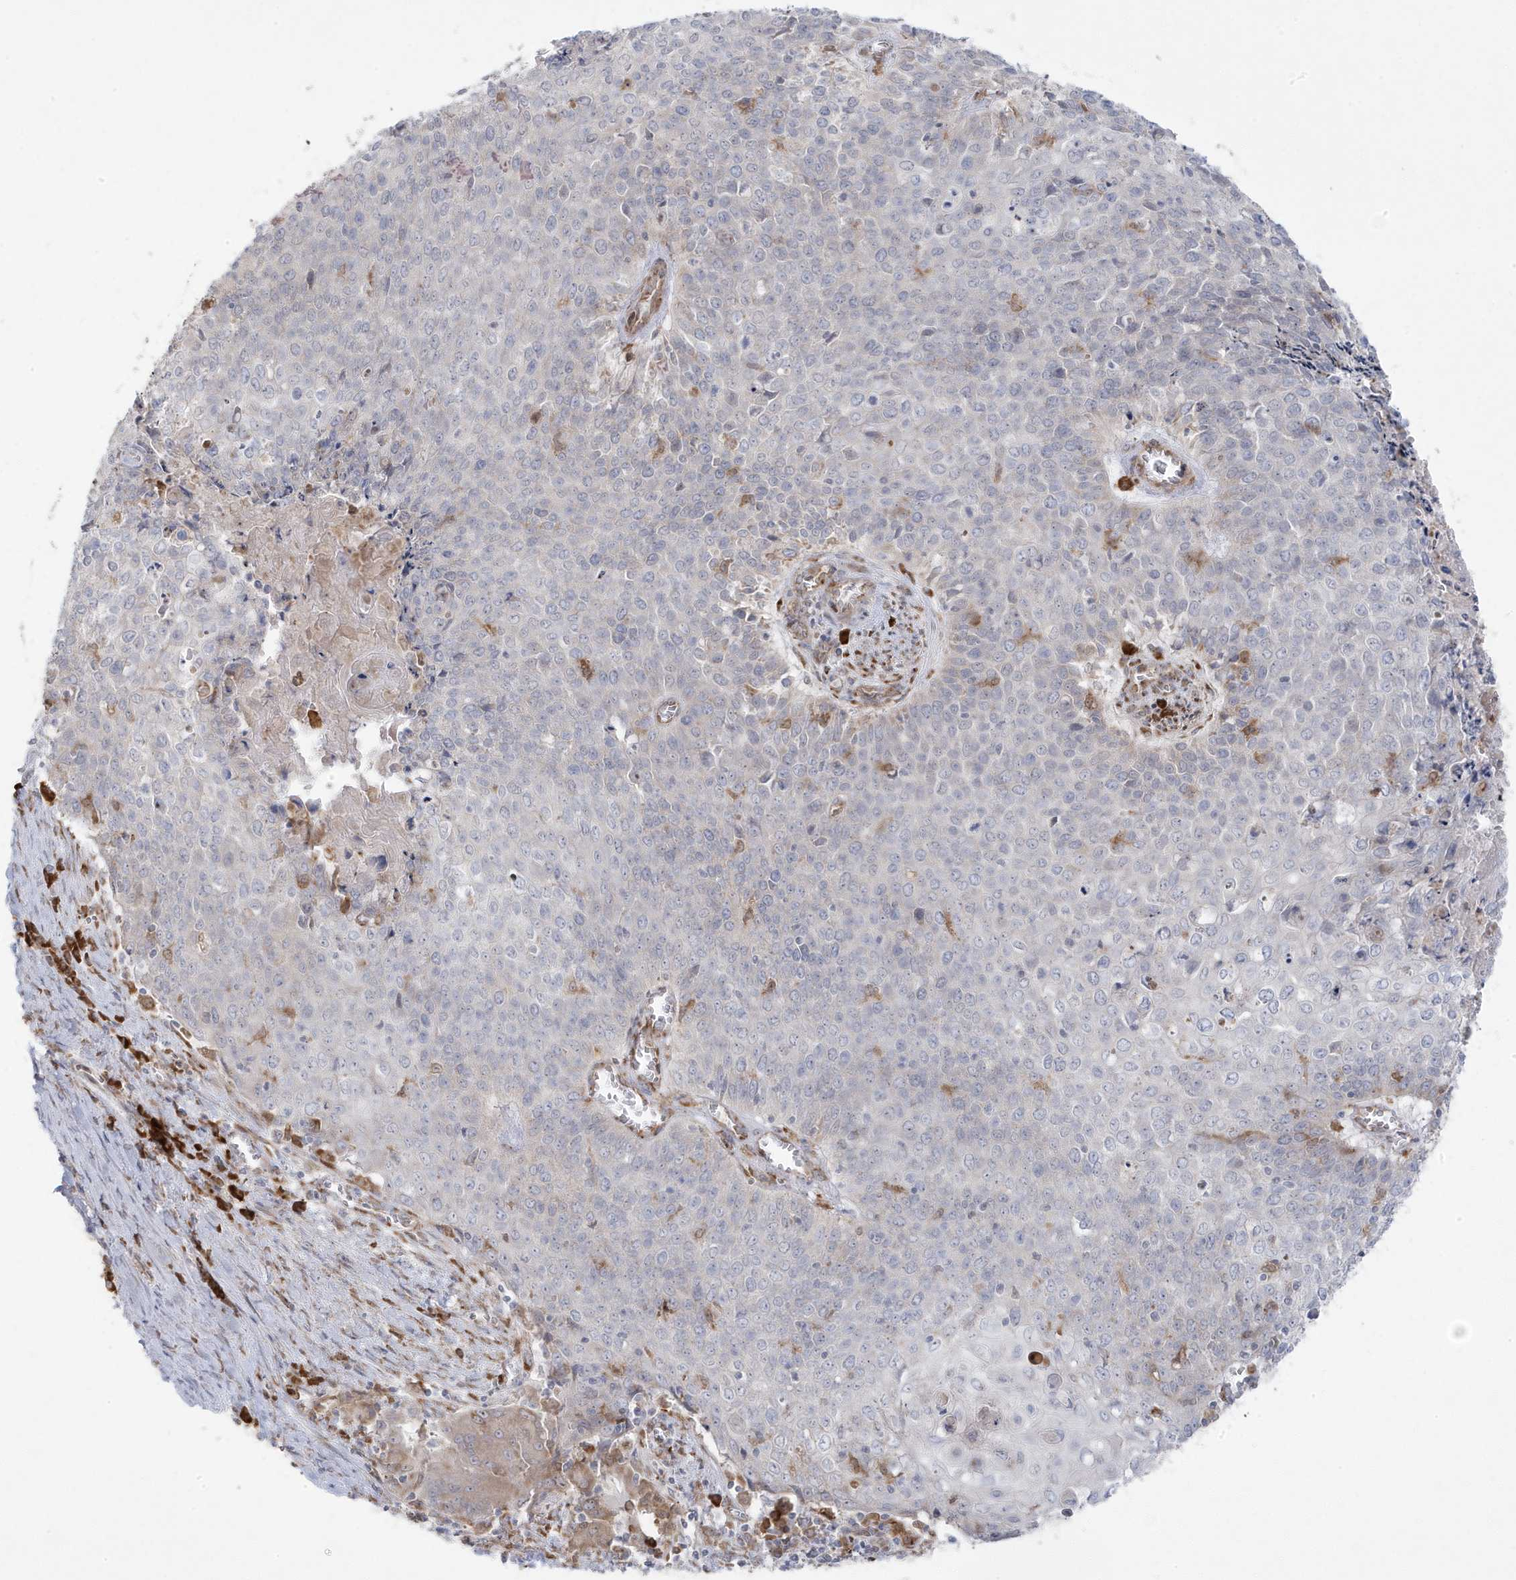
{"staining": {"intensity": "negative", "quantity": "none", "location": "none"}, "tissue": "cervical cancer", "cell_type": "Tumor cells", "image_type": "cancer", "snomed": [{"axis": "morphology", "description": "Squamous cell carcinoma, NOS"}, {"axis": "topography", "description": "Cervix"}], "caption": "Squamous cell carcinoma (cervical) was stained to show a protein in brown. There is no significant positivity in tumor cells. (DAB (3,3'-diaminobenzidine) immunohistochemistry (IHC) visualized using brightfield microscopy, high magnification).", "gene": "ZNF654", "patient": {"sex": "female", "age": 39}}